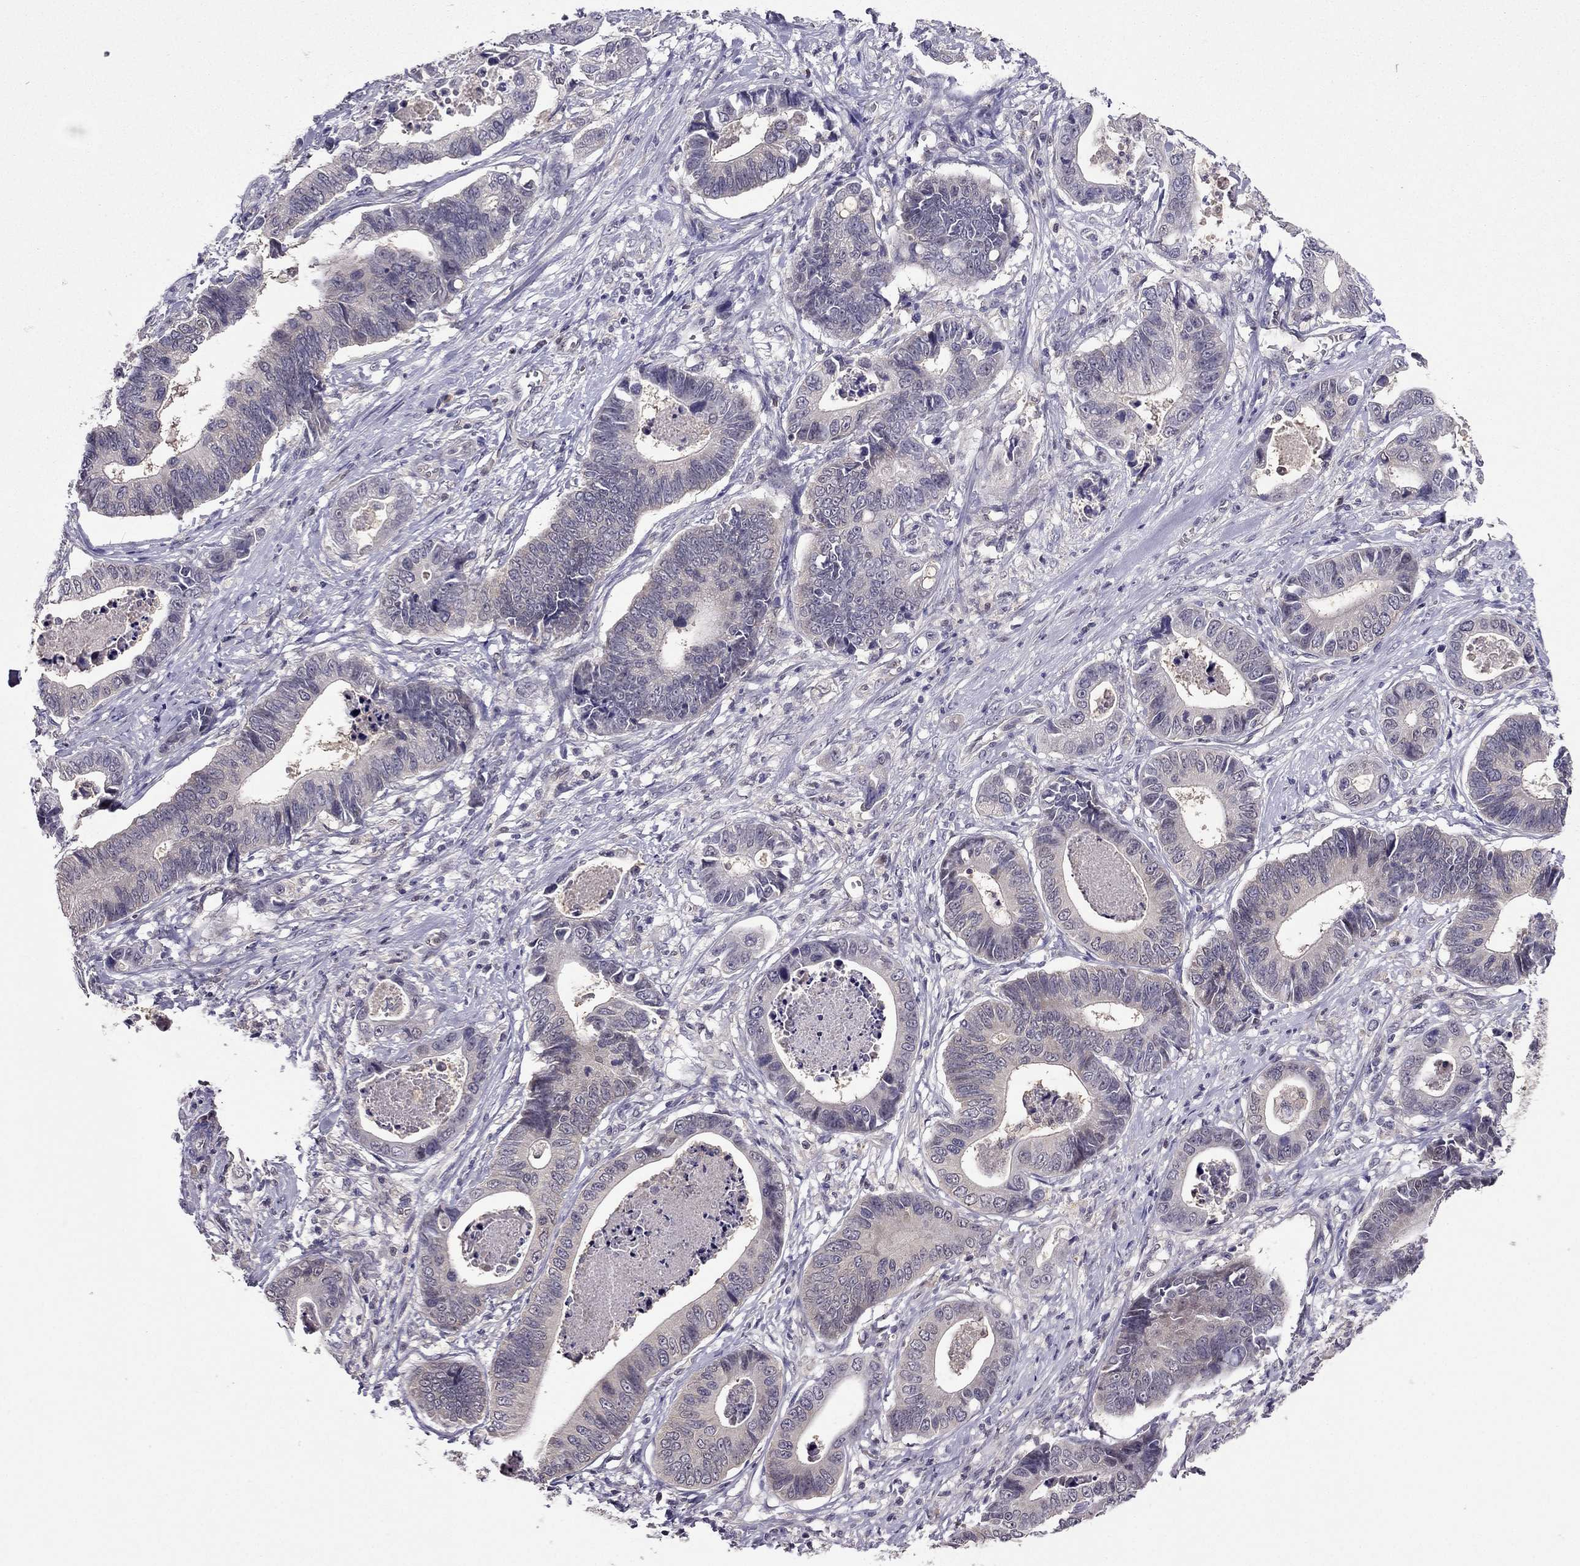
{"staining": {"intensity": "weak", "quantity": "25%-75%", "location": "cytoplasmic/membranous"}, "tissue": "stomach cancer", "cell_type": "Tumor cells", "image_type": "cancer", "snomed": [{"axis": "morphology", "description": "Adenocarcinoma, NOS"}, {"axis": "topography", "description": "Stomach"}], "caption": "Adenocarcinoma (stomach) stained with a brown dye reveals weak cytoplasmic/membranous positive staining in about 25%-75% of tumor cells.", "gene": "CDK5", "patient": {"sex": "male", "age": 84}}